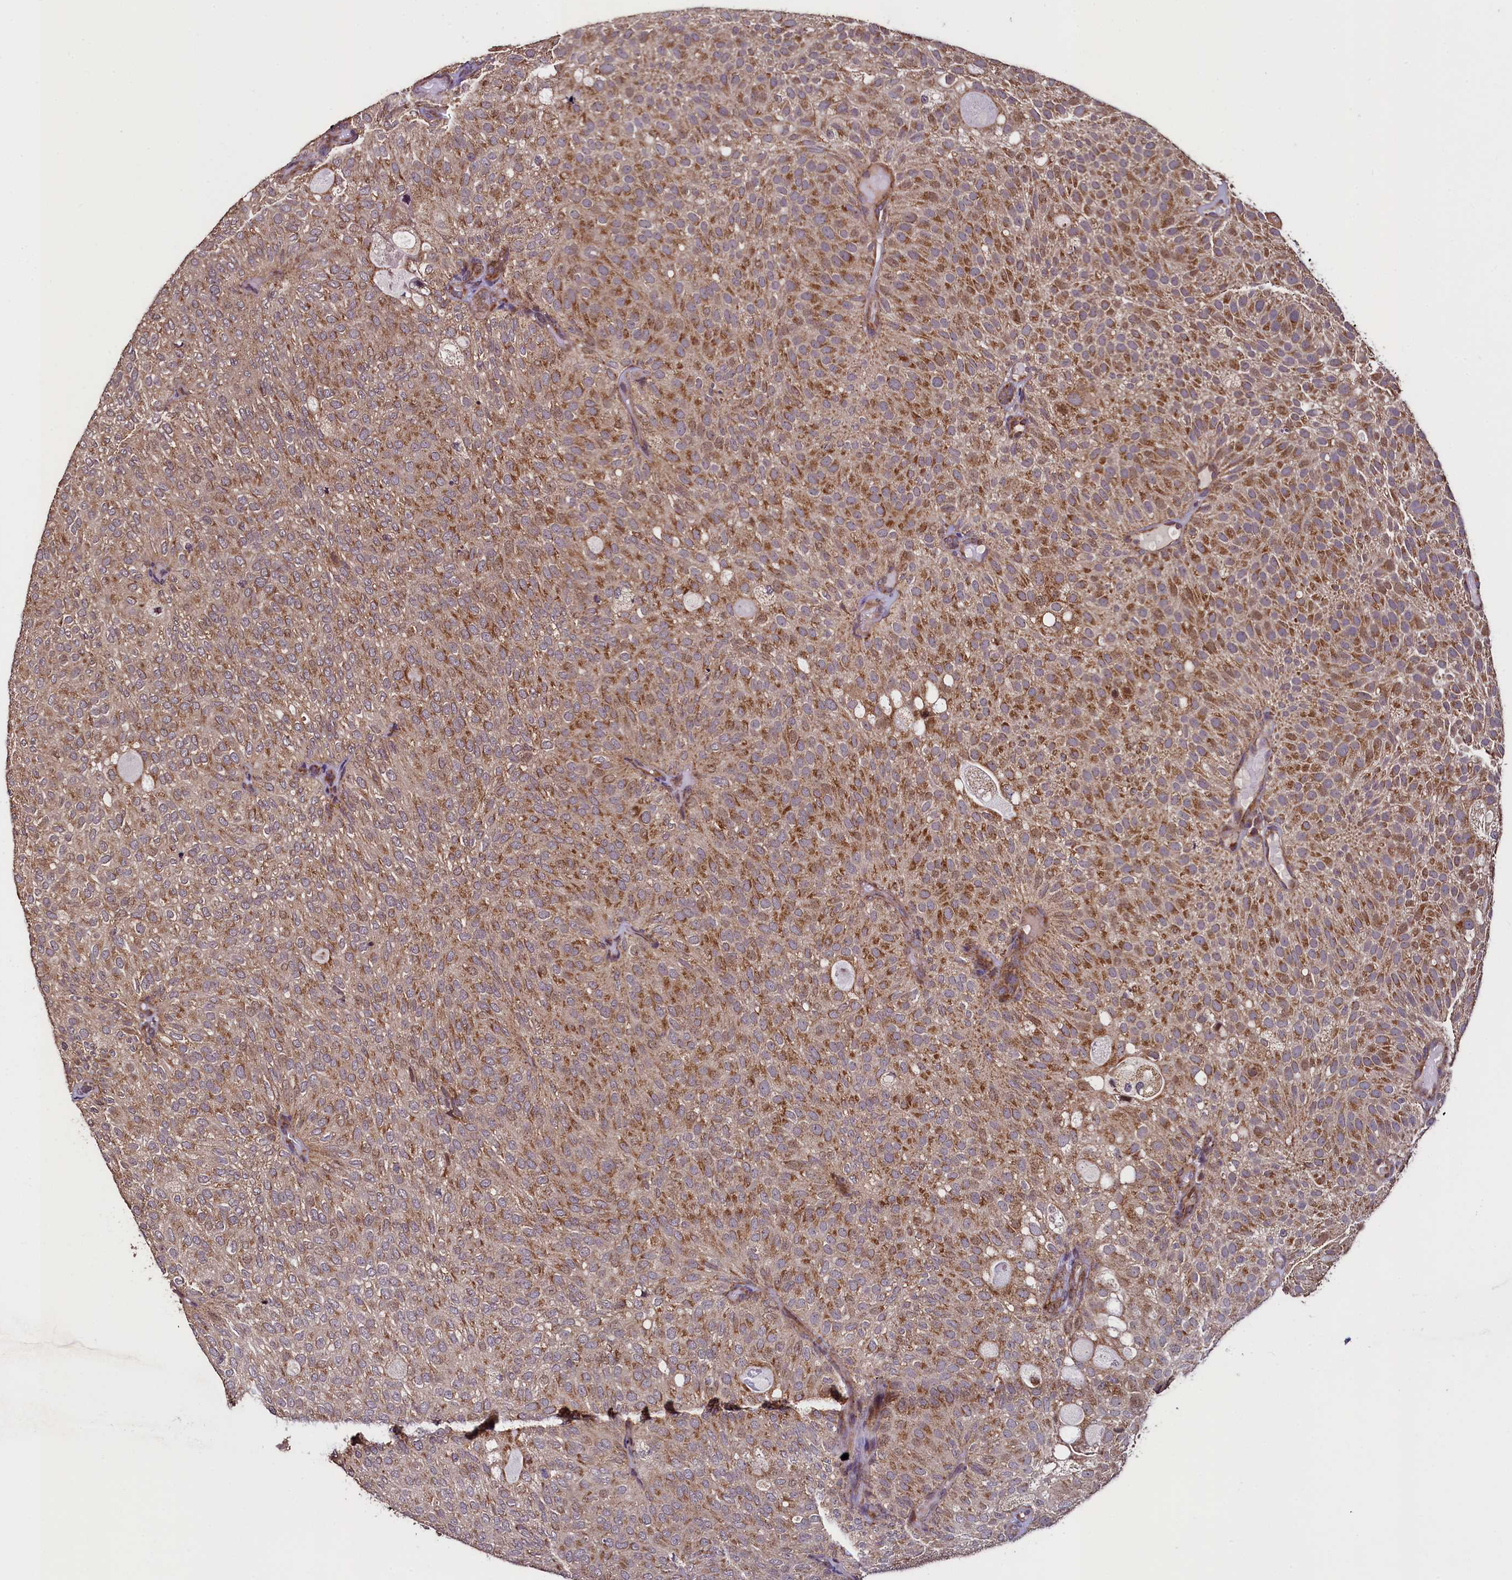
{"staining": {"intensity": "moderate", "quantity": ">75%", "location": "cytoplasmic/membranous"}, "tissue": "urothelial cancer", "cell_type": "Tumor cells", "image_type": "cancer", "snomed": [{"axis": "morphology", "description": "Urothelial carcinoma, Low grade"}, {"axis": "topography", "description": "Urinary bladder"}], "caption": "Moderate cytoplasmic/membranous staining is present in approximately >75% of tumor cells in low-grade urothelial carcinoma. (DAB IHC, brown staining for protein, blue staining for nuclei).", "gene": "RBFA", "patient": {"sex": "male", "age": 78}}